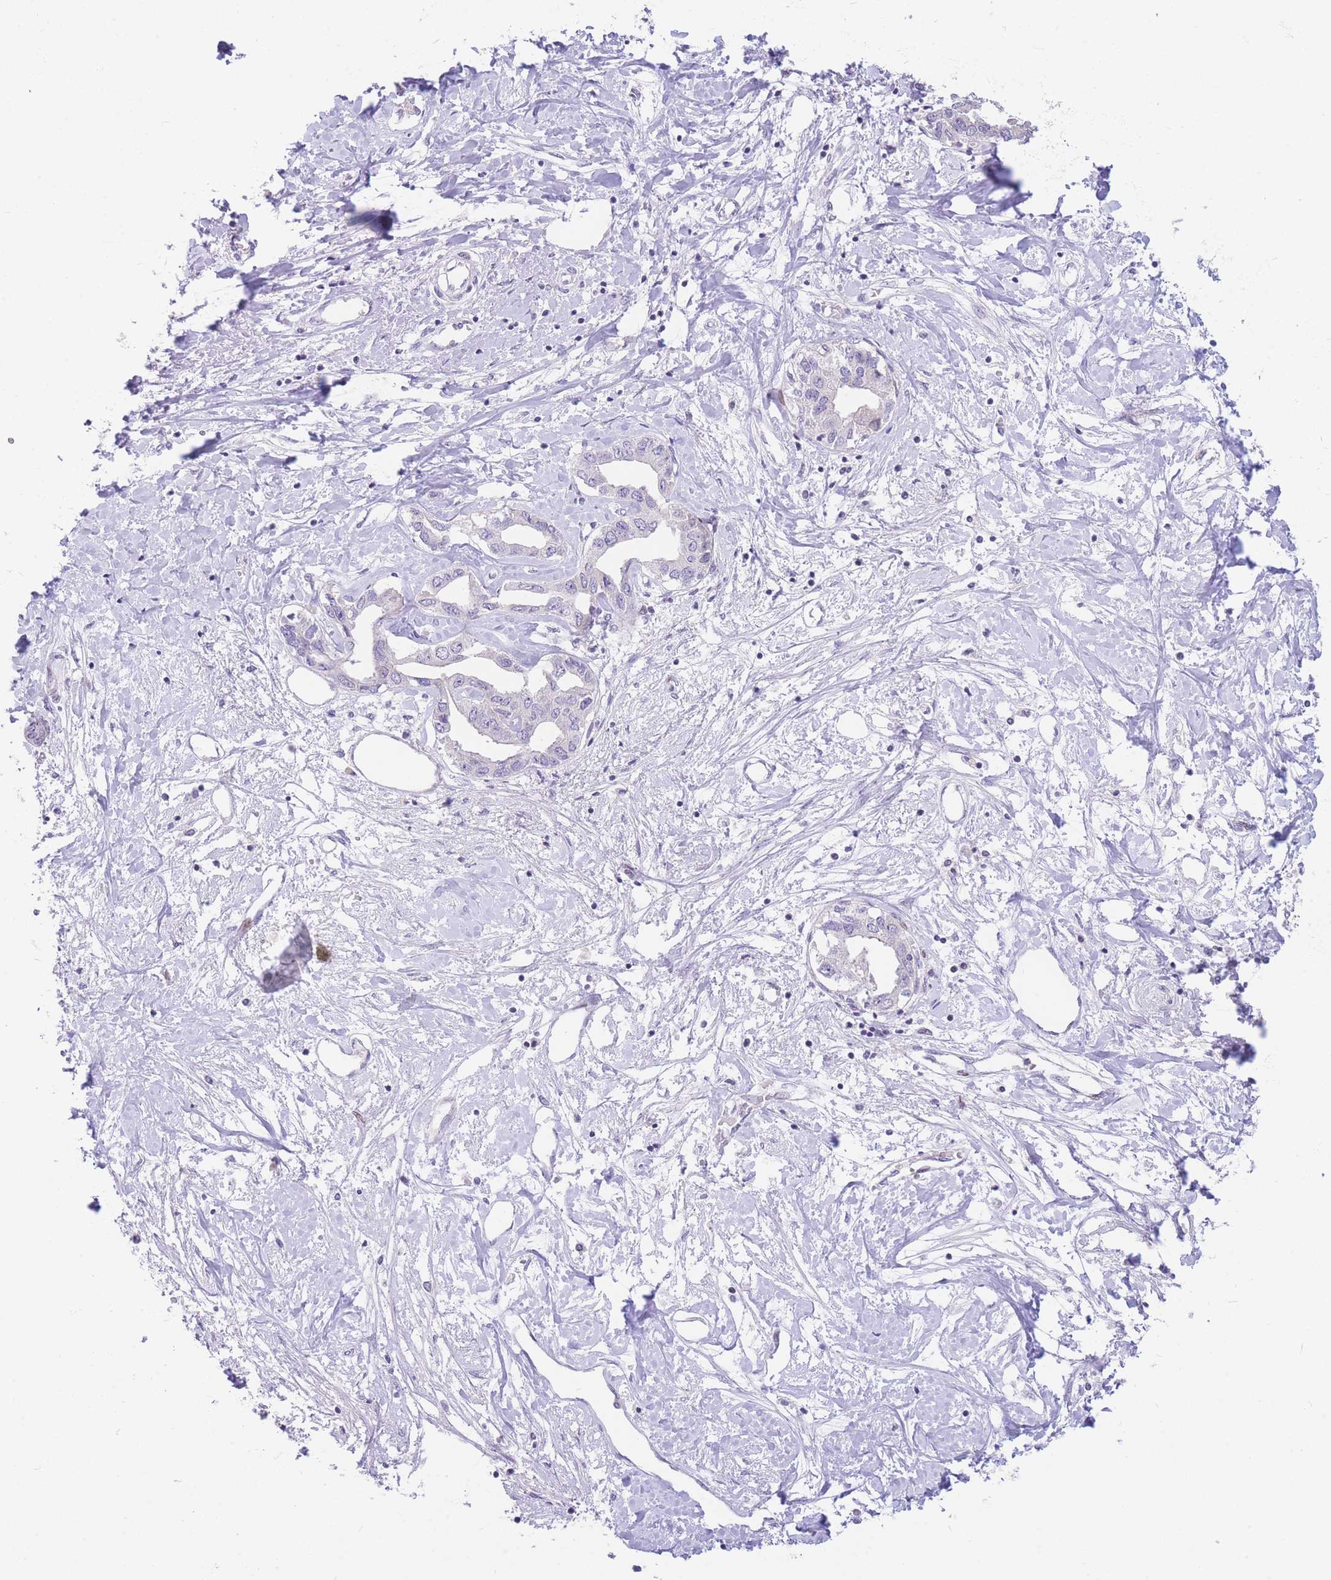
{"staining": {"intensity": "negative", "quantity": "none", "location": "none"}, "tissue": "liver cancer", "cell_type": "Tumor cells", "image_type": "cancer", "snomed": [{"axis": "morphology", "description": "Cholangiocarcinoma"}, {"axis": "topography", "description": "Liver"}], "caption": "DAB (3,3'-diaminobenzidine) immunohistochemical staining of liver cancer demonstrates no significant staining in tumor cells.", "gene": "SHCBP1", "patient": {"sex": "male", "age": 59}}